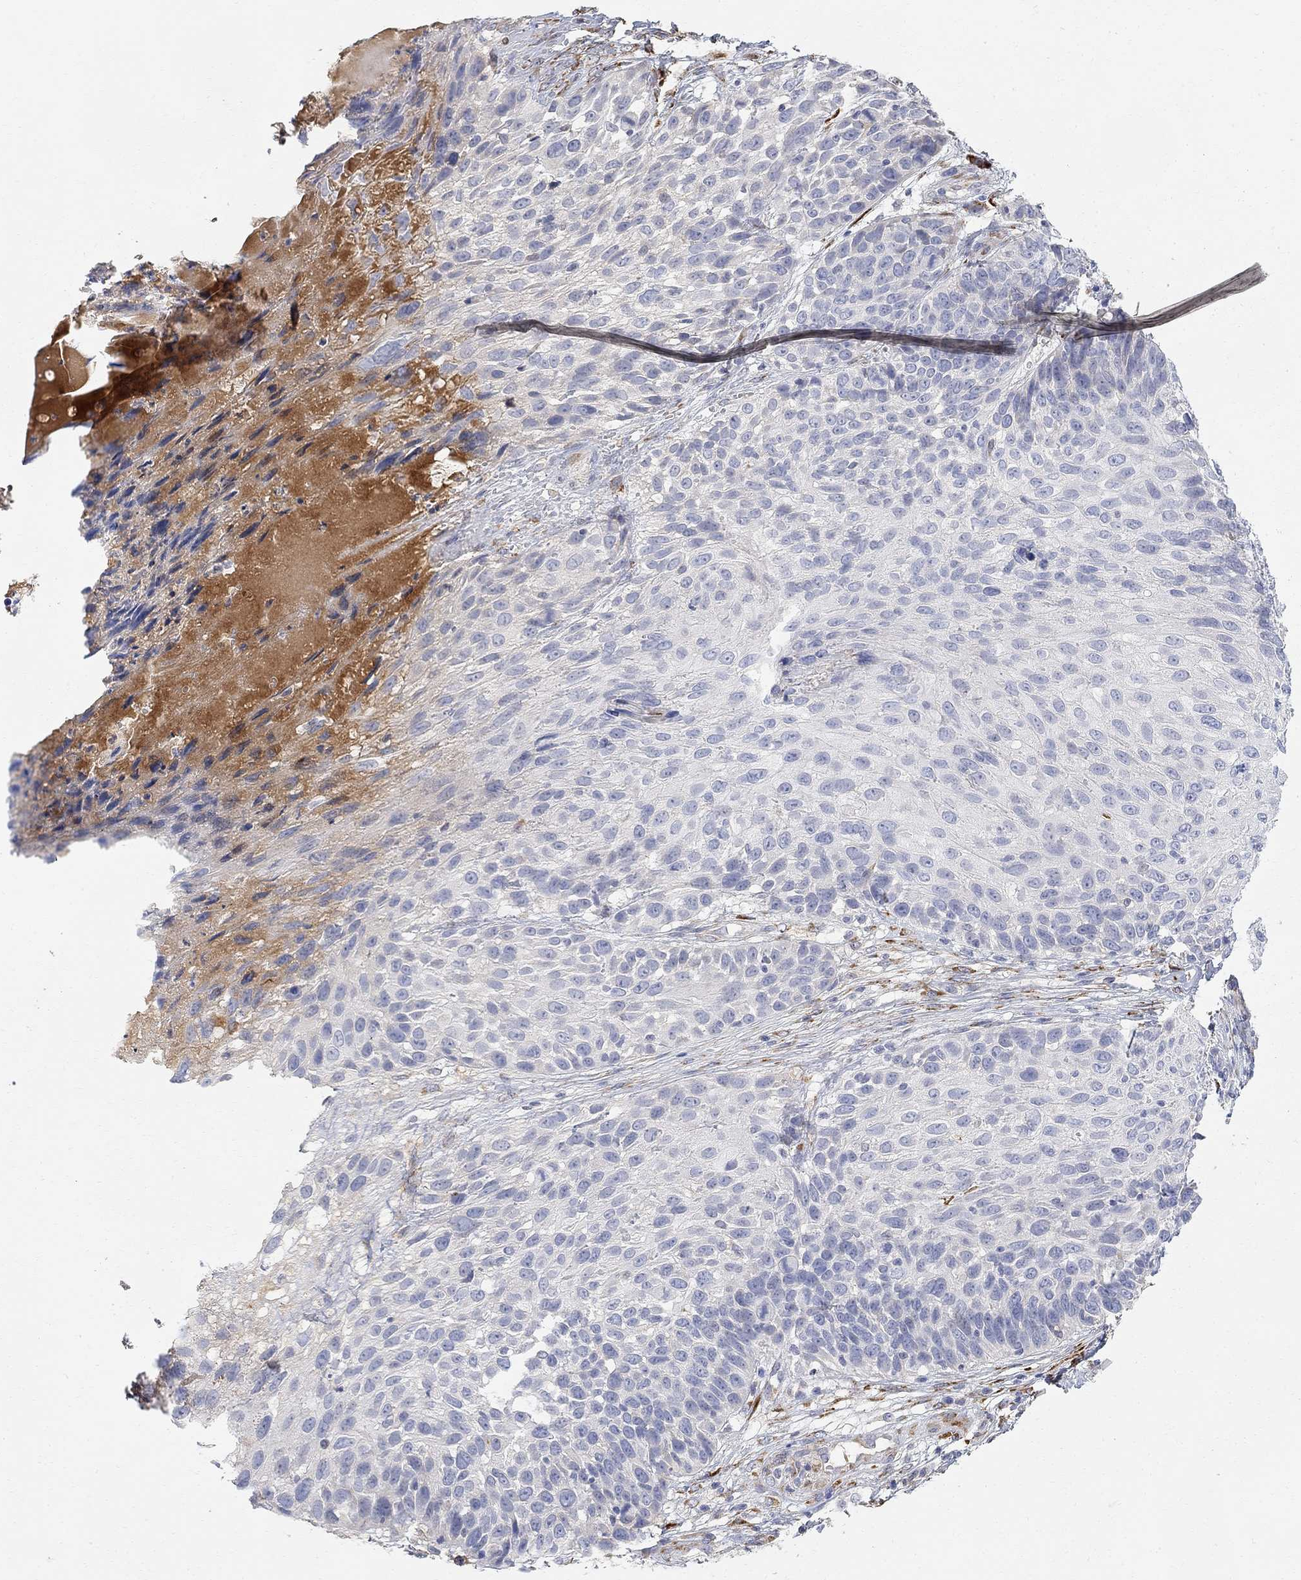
{"staining": {"intensity": "negative", "quantity": "none", "location": "none"}, "tissue": "skin cancer", "cell_type": "Tumor cells", "image_type": "cancer", "snomed": [{"axis": "morphology", "description": "Squamous cell carcinoma, NOS"}, {"axis": "topography", "description": "Skin"}], "caption": "The image exhibits no staining of tumor cells in squamous cell carcinoma (skin).", "gene": "FNDC5", "patient": {"sex": "male", "age": 92}}